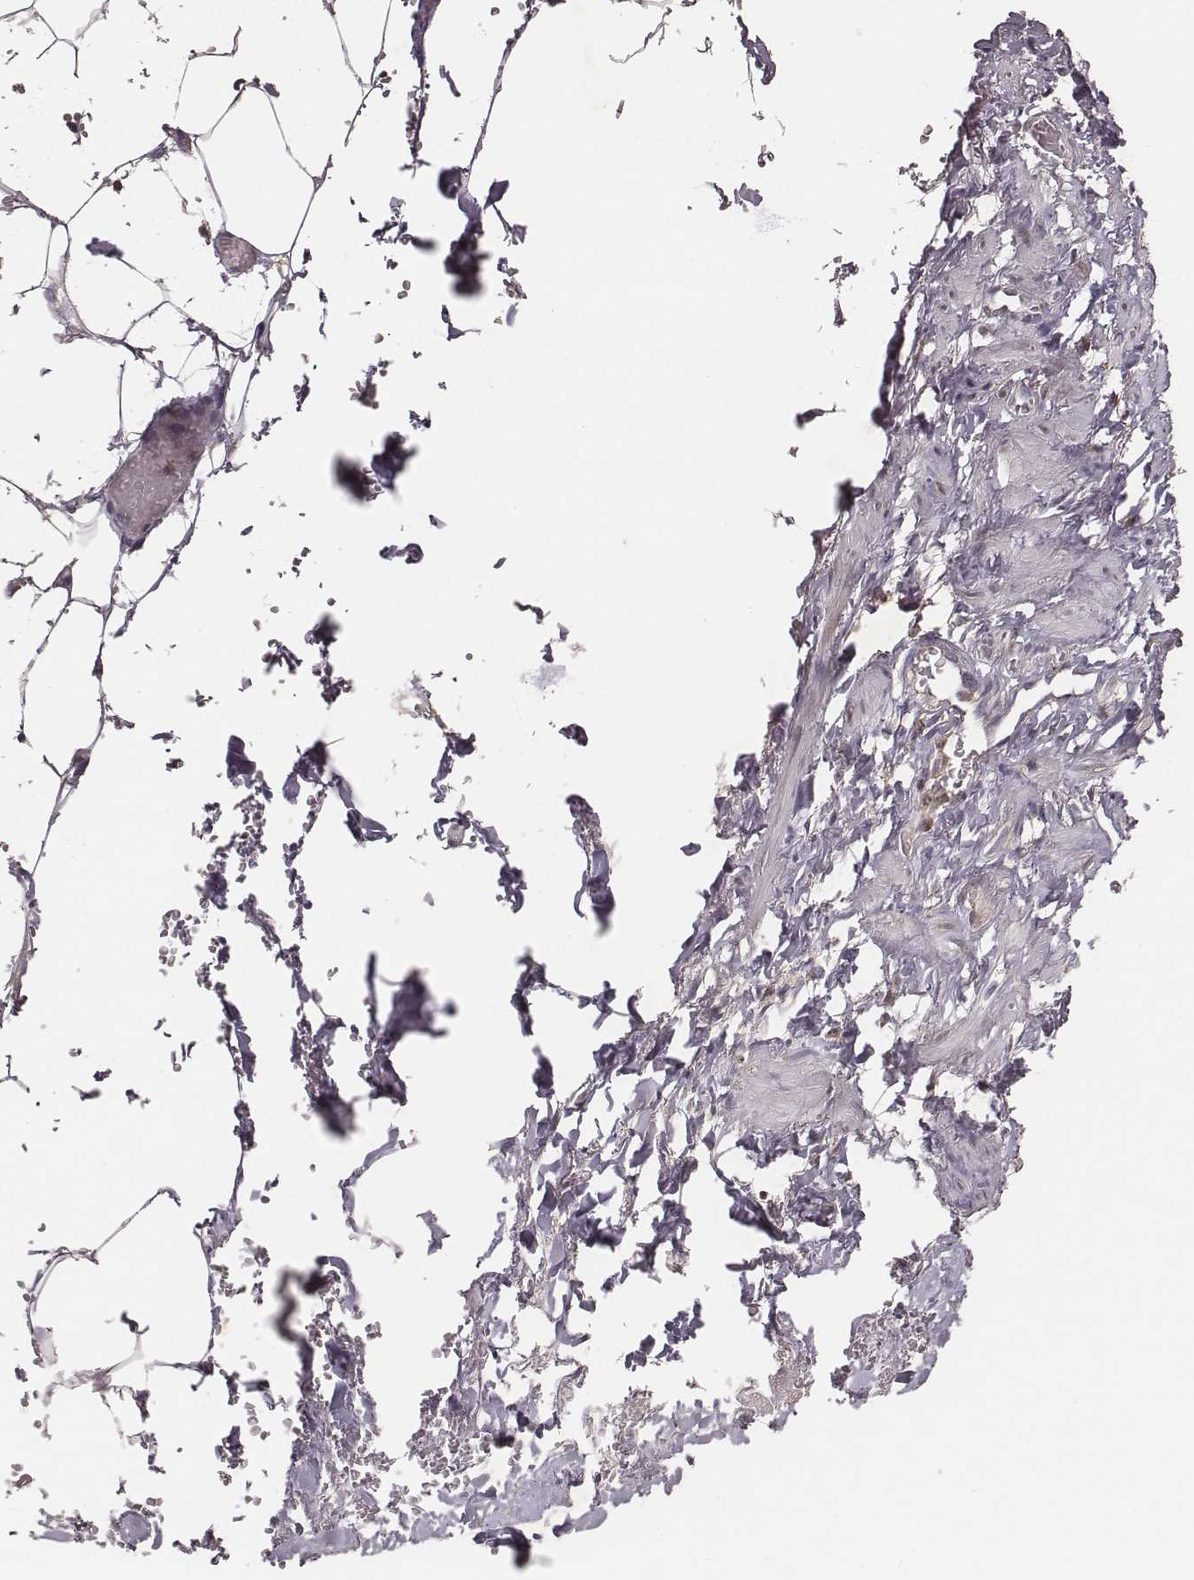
{"staining": {"intensity": "negative", "quantity": "none", "location": "none"}, "tissue": "adipose tissue", "cell_type": "Adipocytes", "image_type": "normal", "snomed": [{"axis": "morphology", "description": "Normal tissue, NOS"}, {"axis": "topography", "description": "Prostate"}, {"axis": "topography", "description": "Peripheral nerve tissue"}], "caption": "This is an immunohistochemistry micrograph of normal adipose tissue. There is no expression in adipocytes.", "gene": "PILRA", "patient": {"sex": "male", "age": 55}}